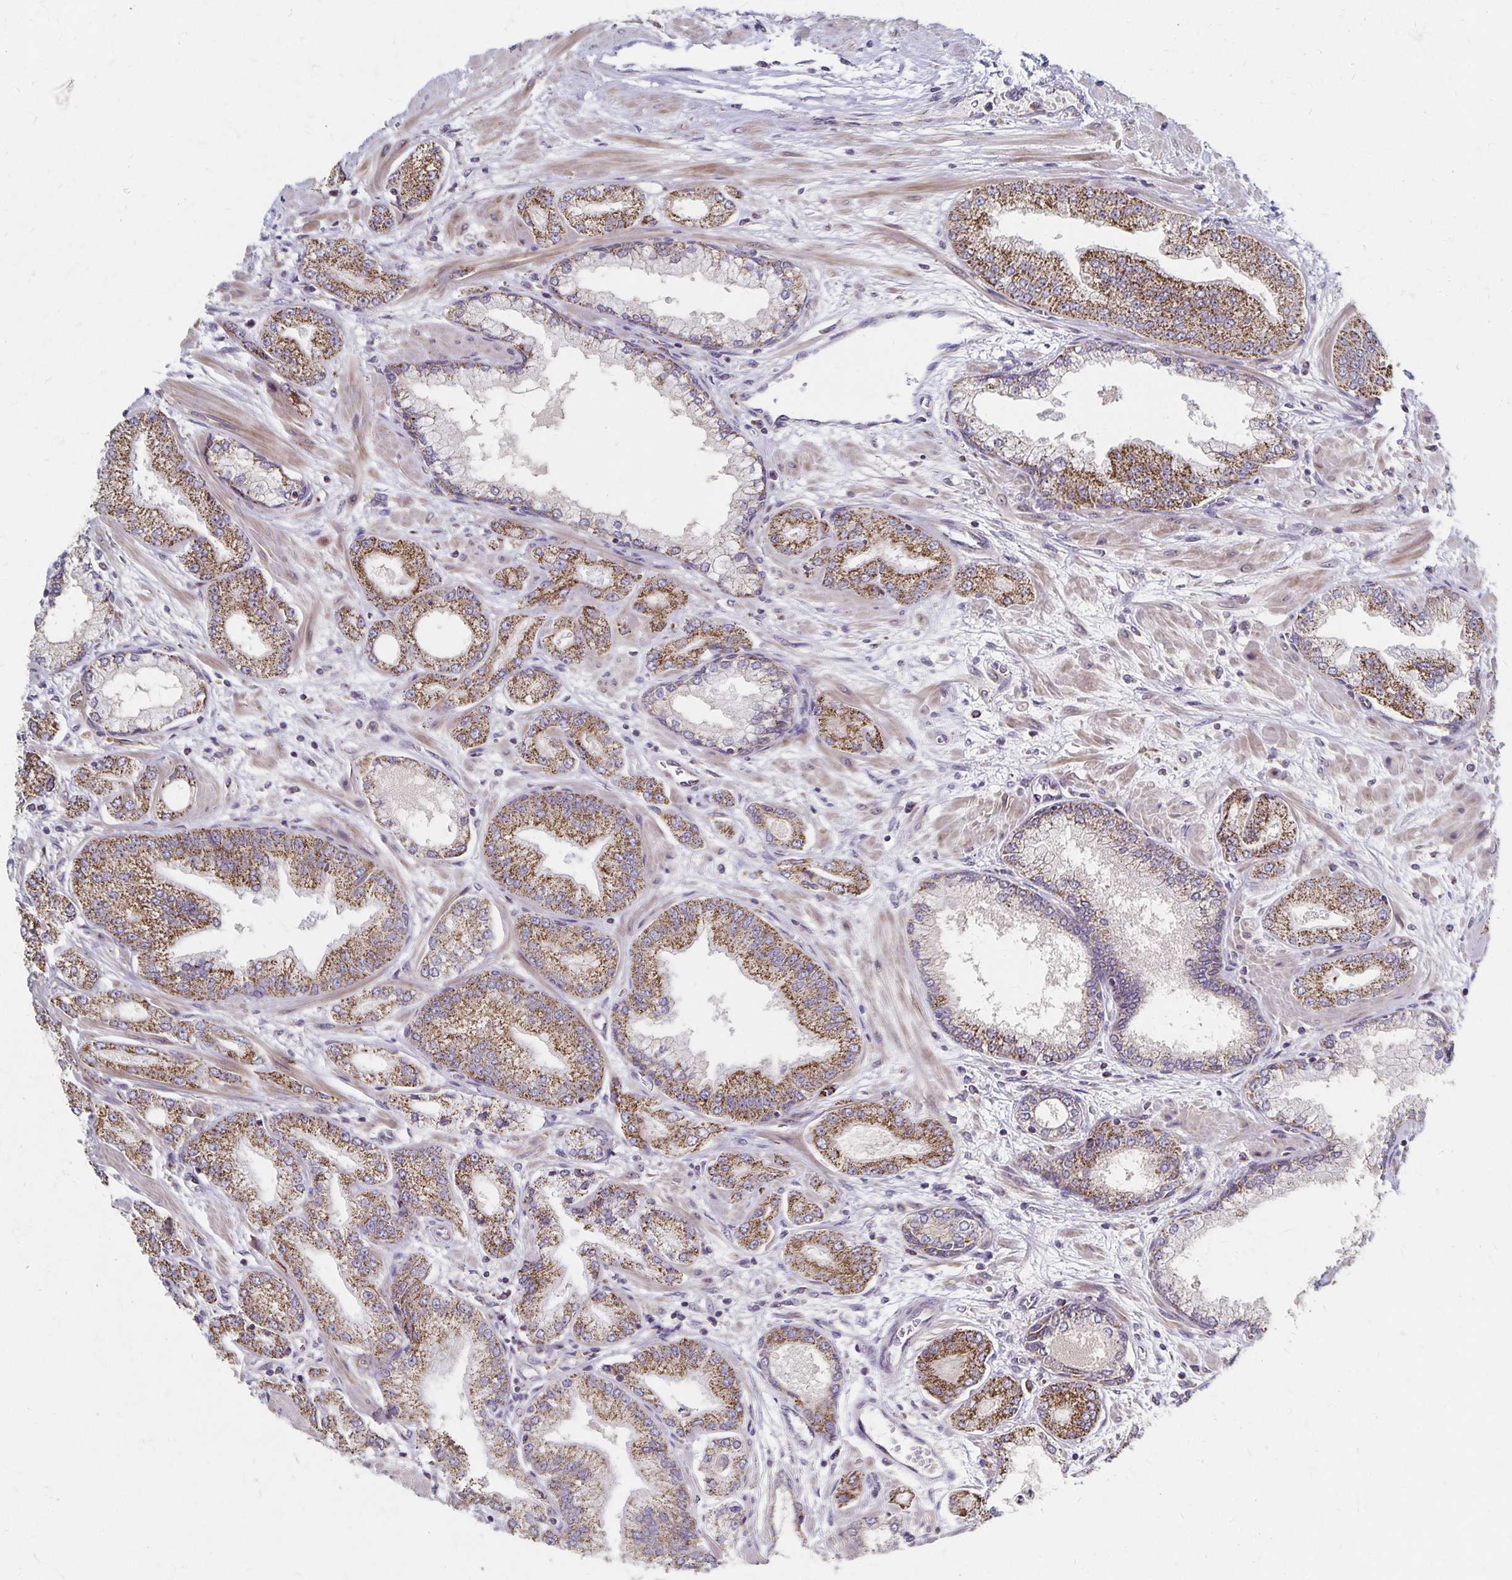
{"staining": {"intensity": "moderate", "quantity": ">75%", "location": "cytoplasmic/membranous"}, "tissue": "prostate cancer", "cell_type": "Tumor cells", "image_type": "cancer", "snomed": [{"axis": "morphology", "description": "Adenocarcinoma, Low grade"}, {"axis": "topography", "description": "Prostate"}], "caption": "Prostate cancer stained with DAB immunohistochemistry demonstrates medium levels of moderate cytoplasmic/membranous positivity in approximately >75% of tumor cells.", "gene": "DYRK4", "patient": {"sex": "male", "age": 55}}